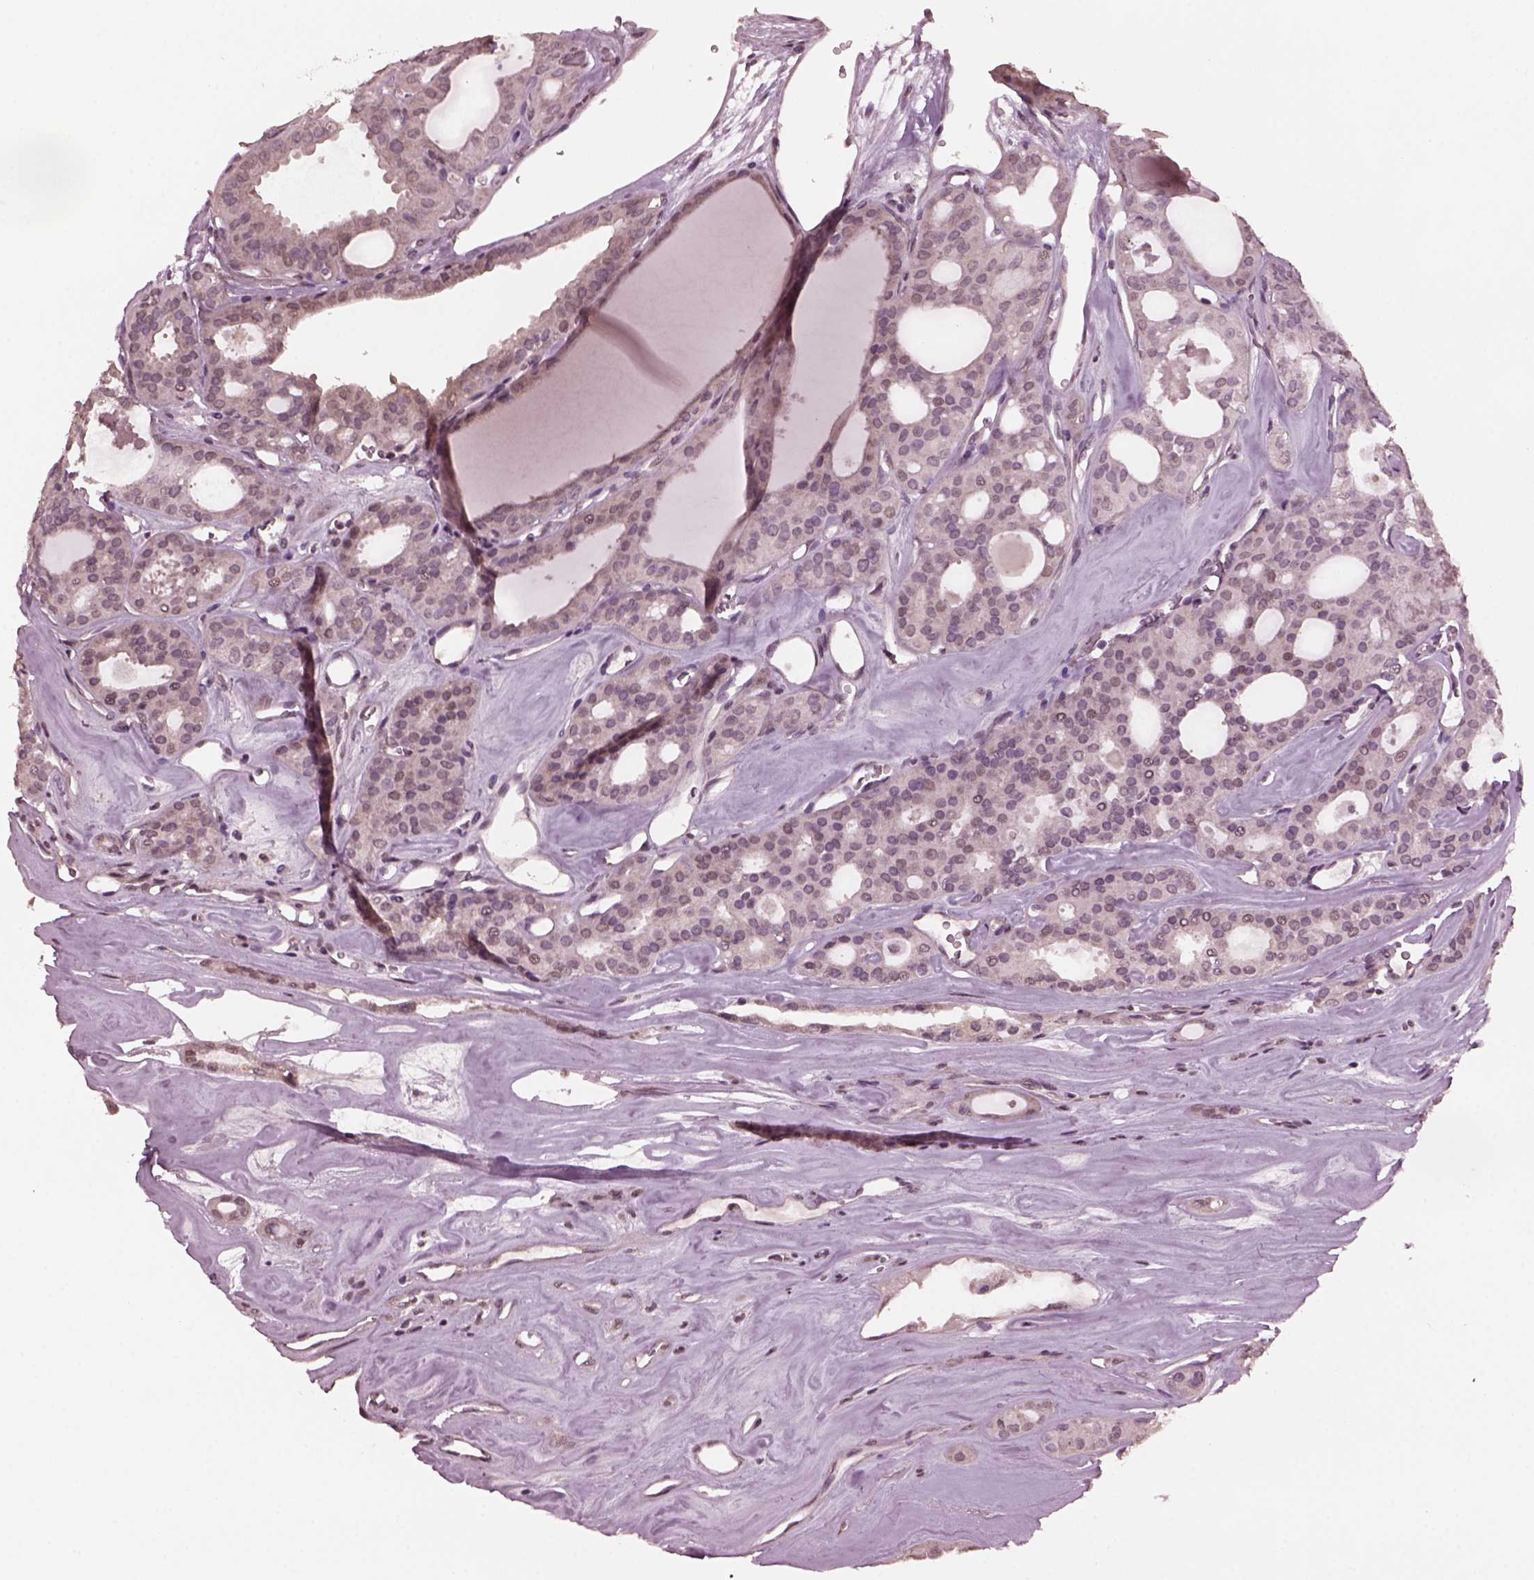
{"staining": {"intensity": "negative", "quantity": "none", "location": "none"}, "tissue": "thyroid cancer", "cell_type": "Tumor cells", "image_type": "cancer", "snomed": [{"axis": "morphology", "description": "Follicular adenoma carcinoma, NOS"}, {"axis": "topography", "description": "Thyroid gland"}], "caption": "Immunohistochemistry of human thyroid cancer shows no expression in tumor cells.", "gene": "IL18RAP", "patient": {"sex": "male", "age": 75}}